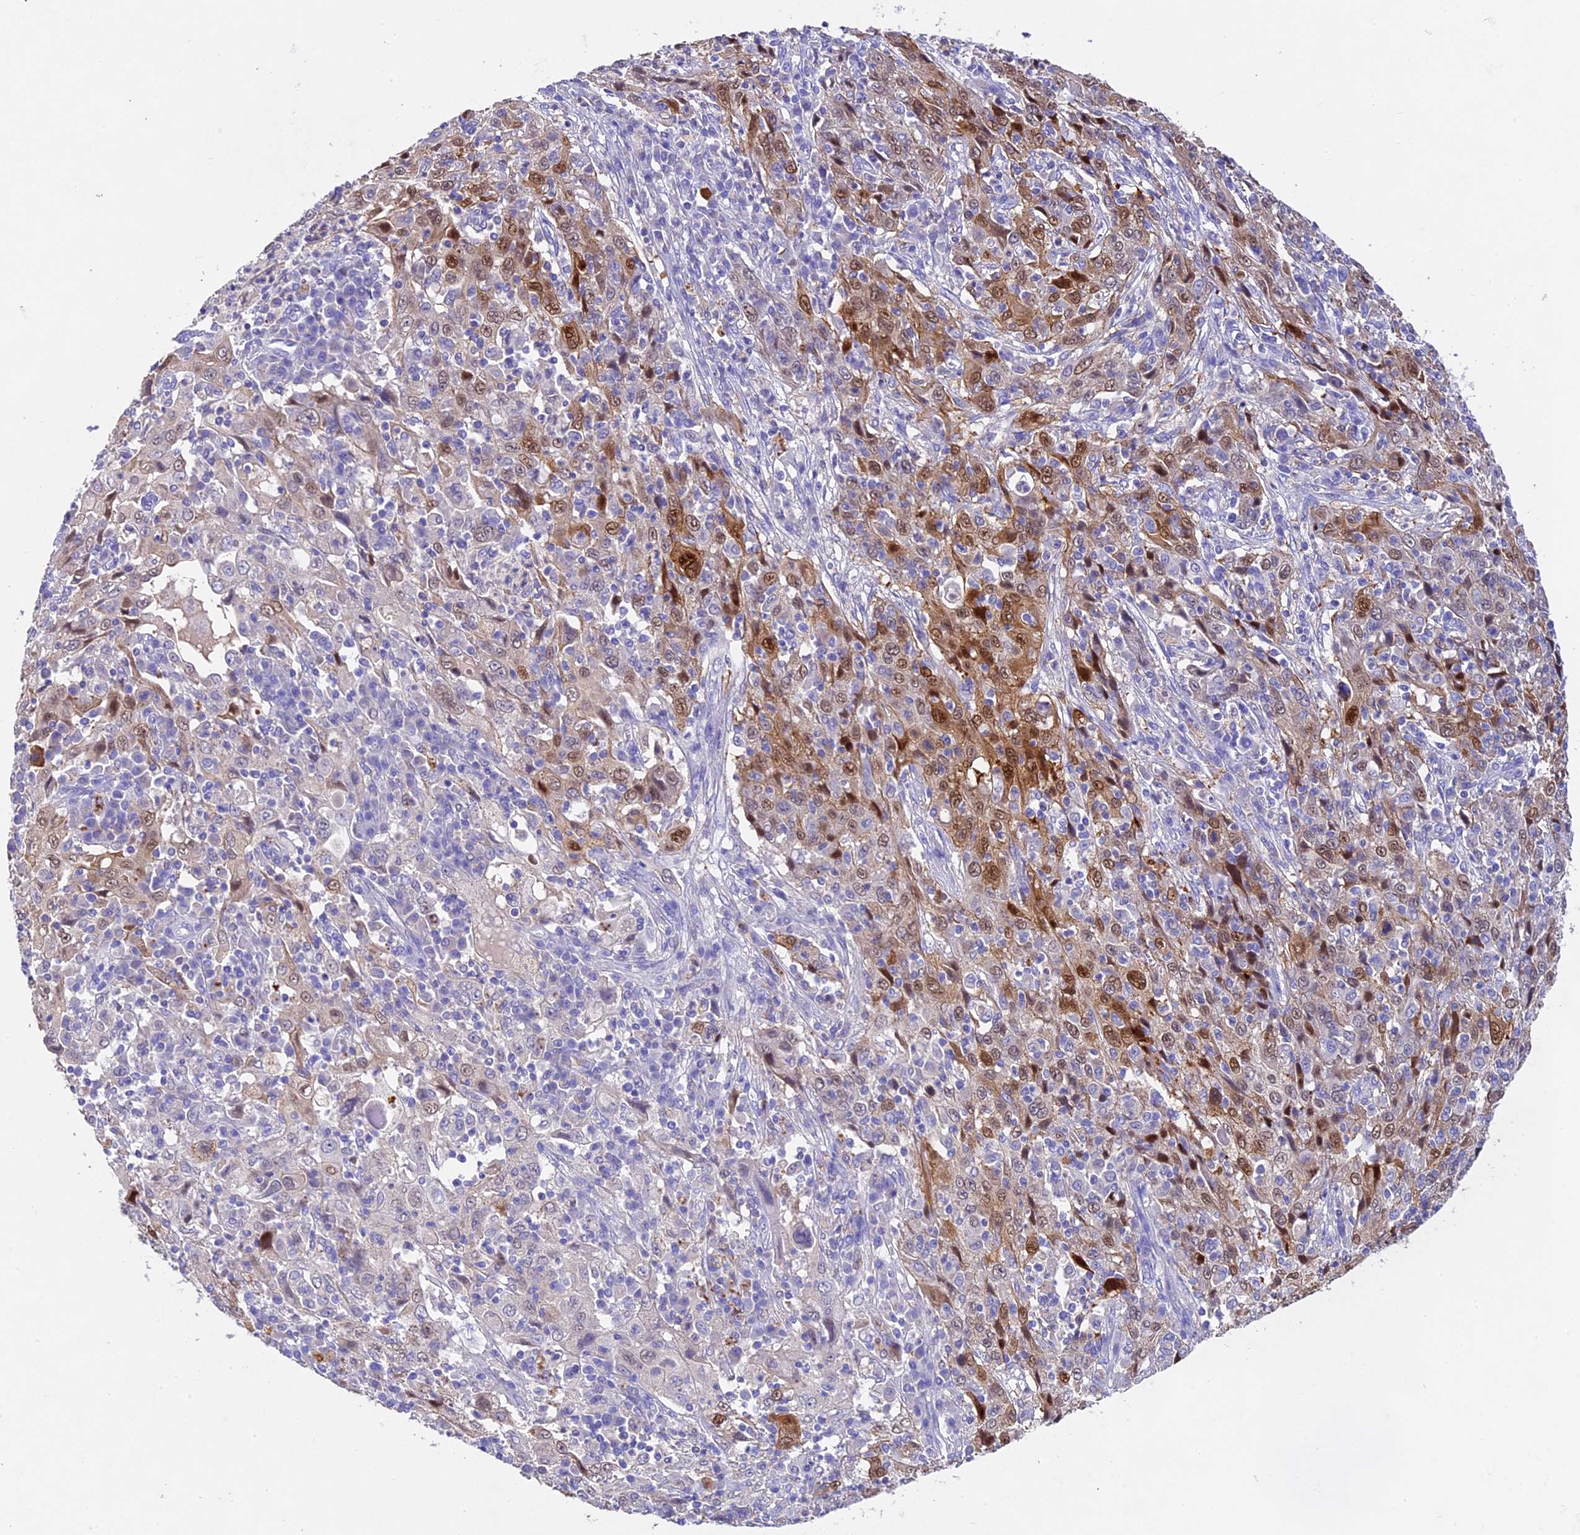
{"staining": {"intensity": "moderate", "quantity": "<25%", "location": "cytoplasmic/membranous,nuclear"}, "tissue": "cervical cancer", "cell_type": "Tumor cells", "image_type": "cancer", "snomed": [{"axis": "morphology", "description": "Squamous cell carcinoma, NOS"}, {"axis": "topography", "description": "Cervix"}], "caption": "Brown immunohistochemical staining in cervical cancer (squamous cell carcinoma) shows moderate cytoplasmic/membranous and nuclear staining in approximately <25% of tumor cells.", "gene": "TGDS", "patient": {"sex": "female", "age": 46}}